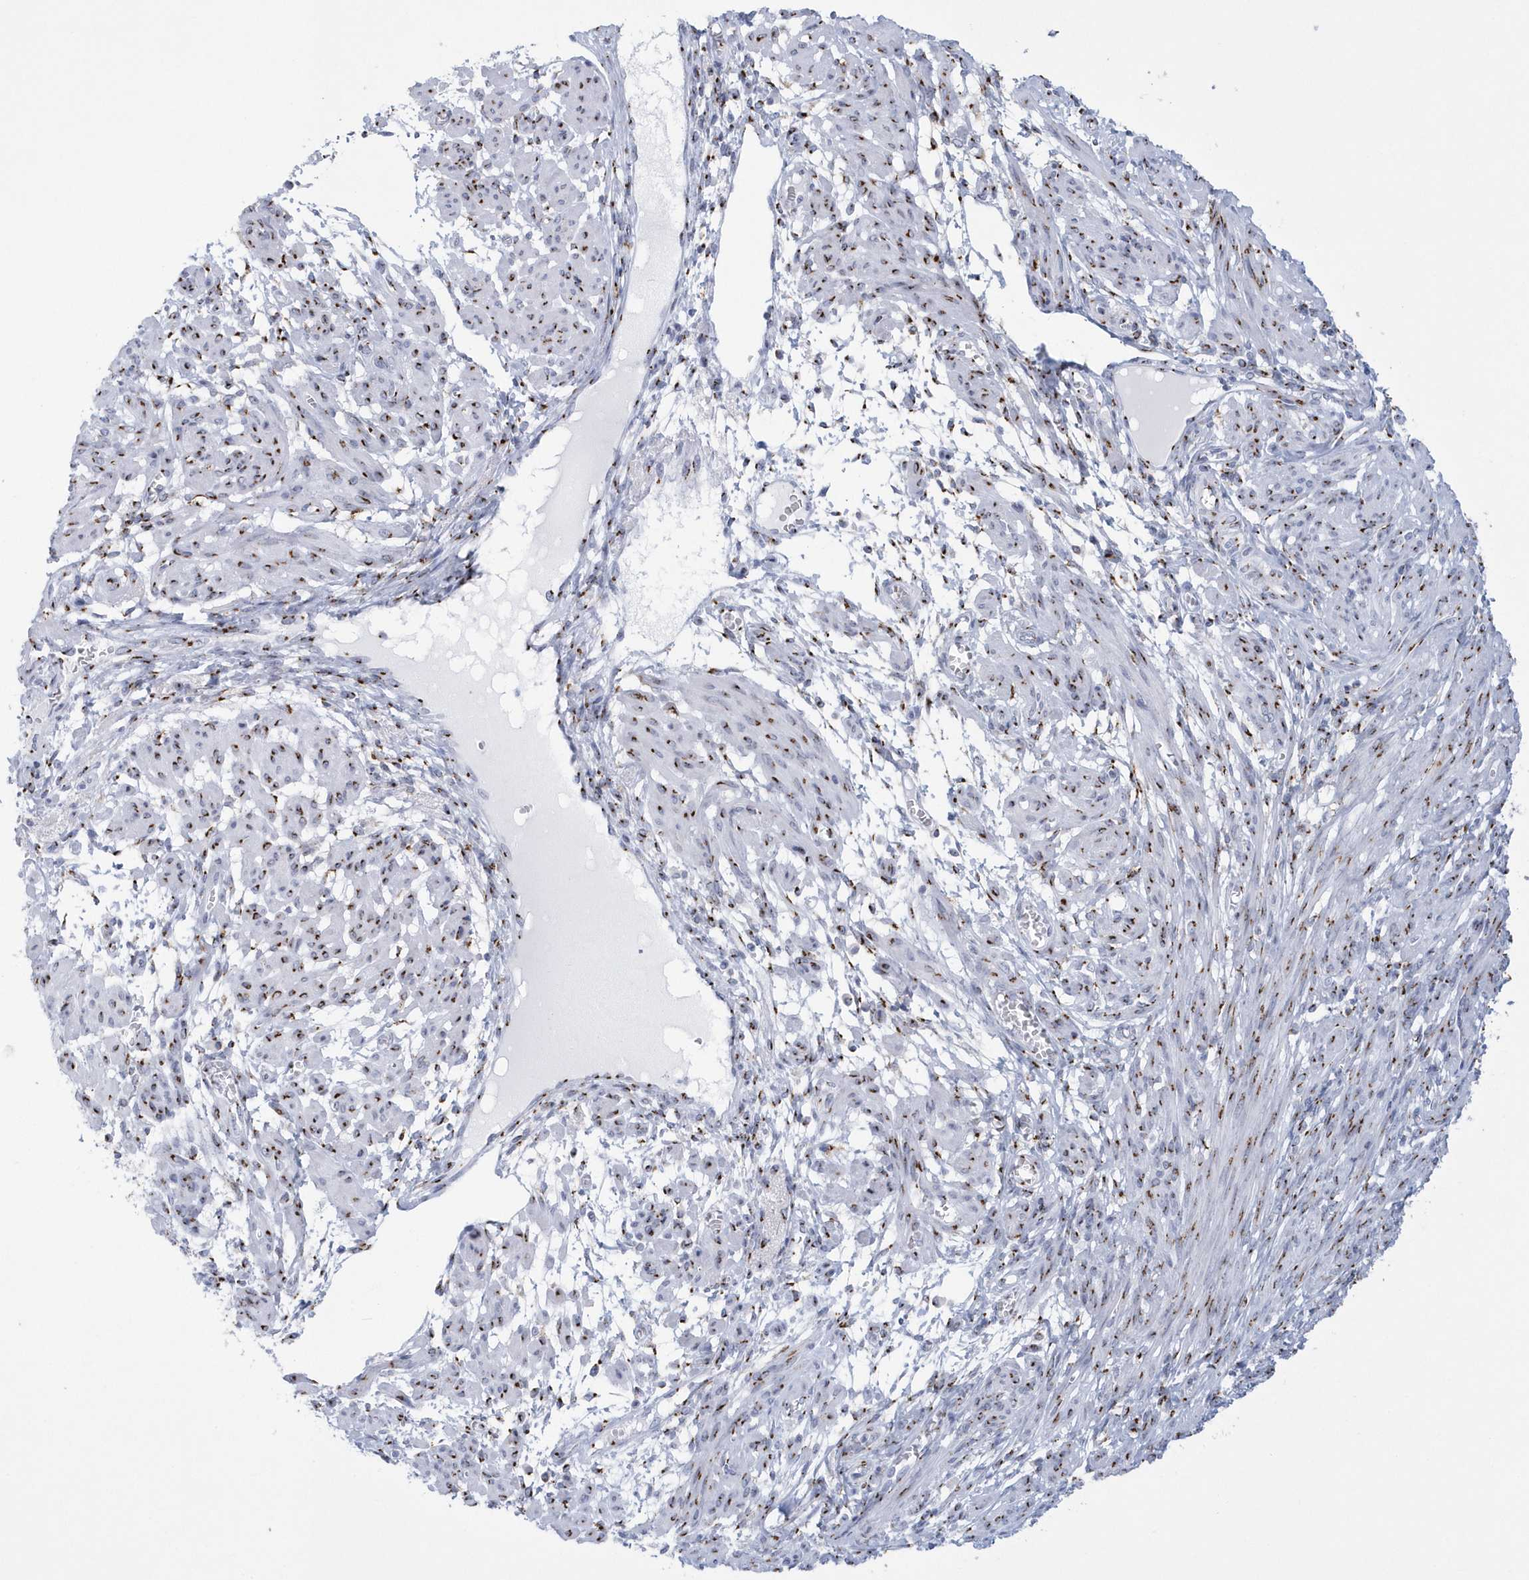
{"staining": {"intensity": "moderate", "quantity": "25%-75%", "location": "cytoplasmic/membranous"}, "tissue": "smooth muscle", "cell_type": "Smooth muscle cells", "image_type": "normal", "snomed": [{"axis": "morphology", "description": "Normal tissue, NOS"}, {"axis": "topography", "description": "Smooth muscle"}], "caption": "High-power microscopy captured an IHC micrograph of normal smooth muscle, revealing moderate cytoplasmic/membranous positivity in approximately 25%-75% of smooth muscle cells. Using DAB (3,3'-diaminobenzidine) (brown) and hematoxylin (blue) stains, captured at high magnification using brightfield microscopy.", "gene": "SLX9", "patient": {"sex": "female", "age": 39}}